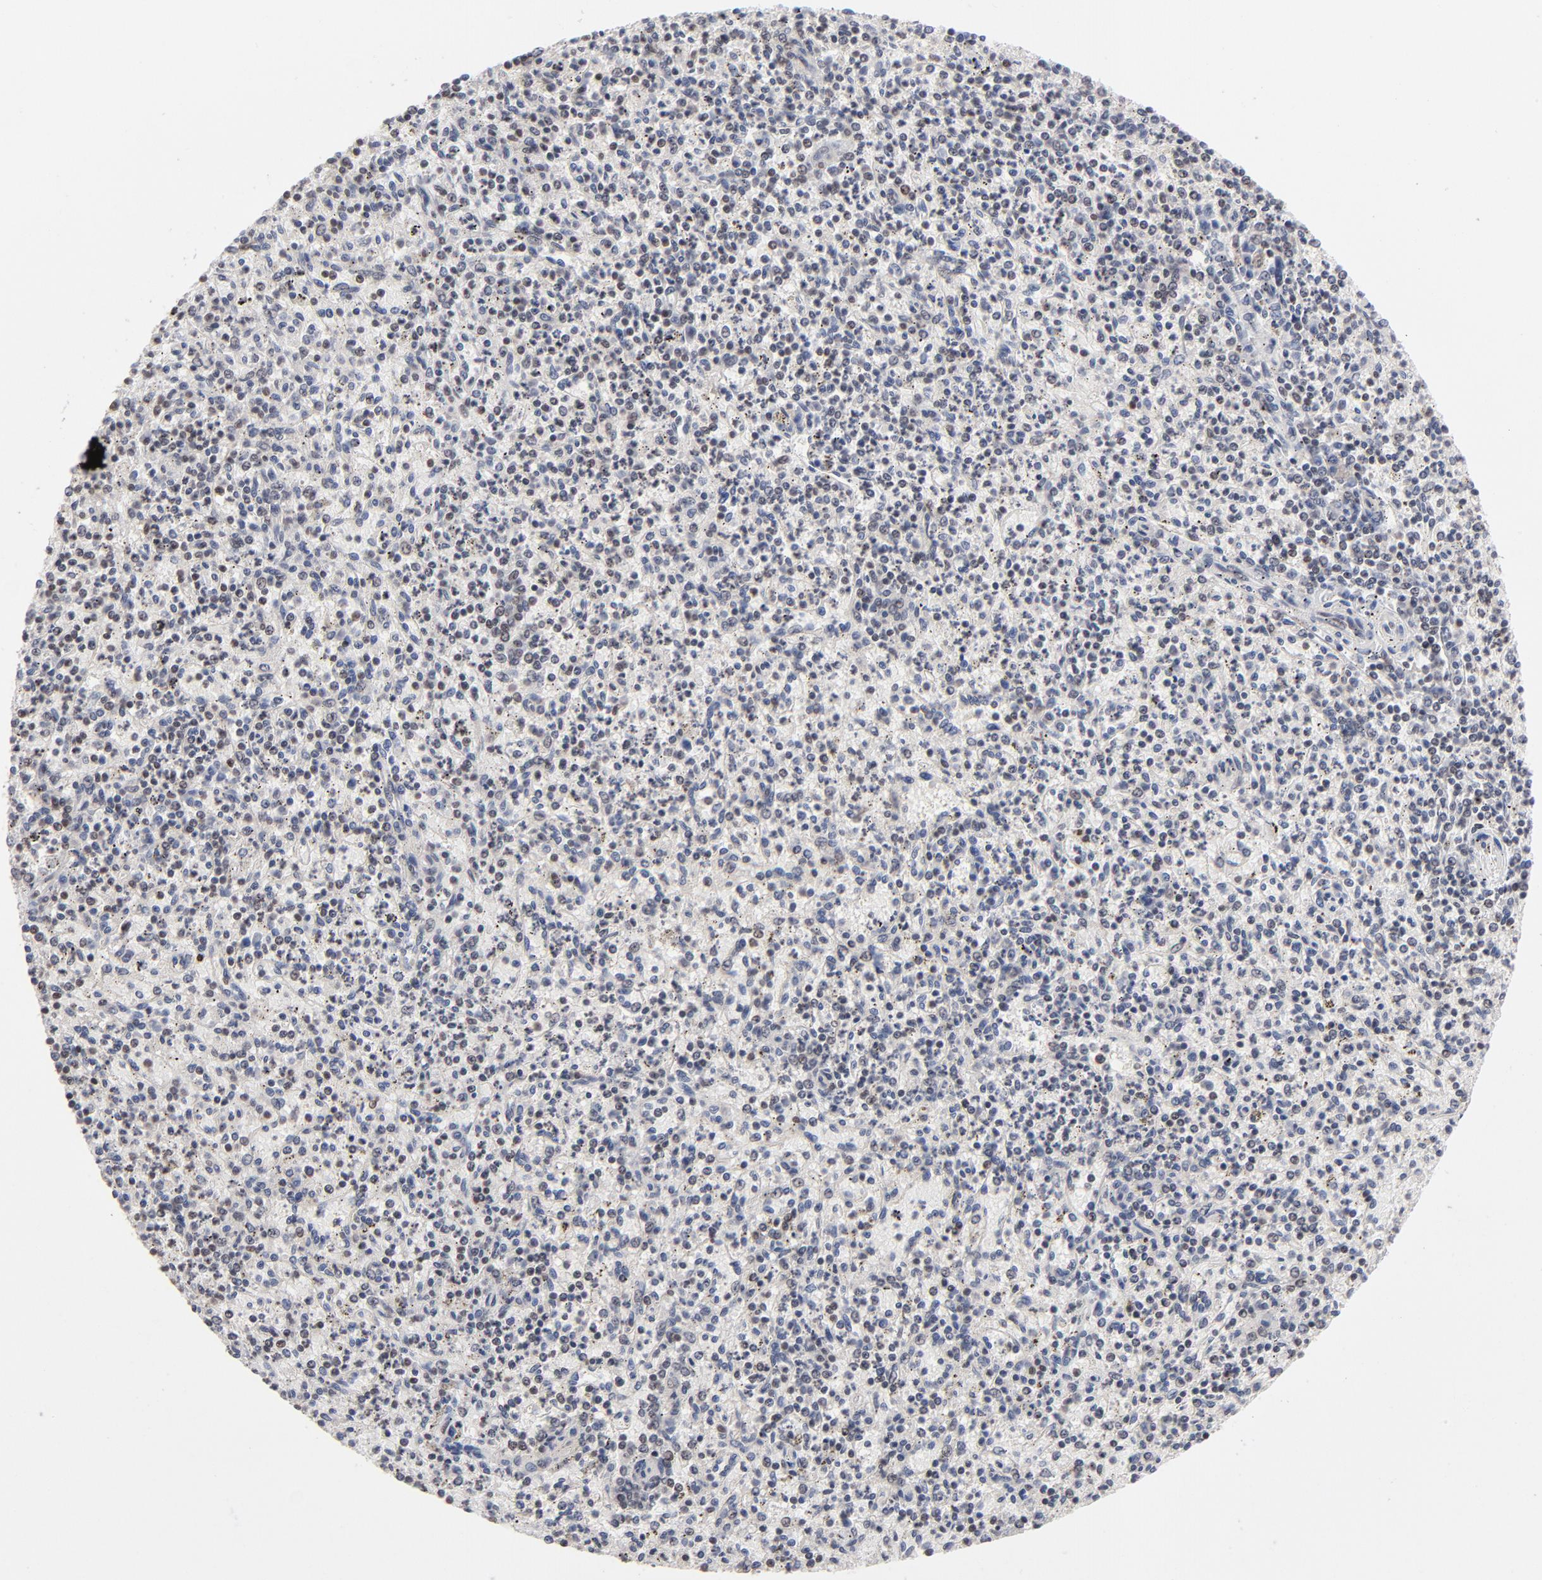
{"staining": {"intensity": "weak", "quantity": "25%-75%", "location": "nuclear"}, "tissue": "spleen", "cell_type": "Cells in red pulp", "image_type": "normal", "snomed": [{"axis": "morphology", "description": "Normal tissue, NOS"}, {"axis": "topography", "description": "Spleen"}], "caption": "Immunohistochemistry histopathology image of normal human spleen stained for a protein (brown), which shows low levels of weak nuclear positivity in approximately 25%-75% of cells in red pulp.", "gene": "MAX", "patient": {"sex": "male", "age": 72}}